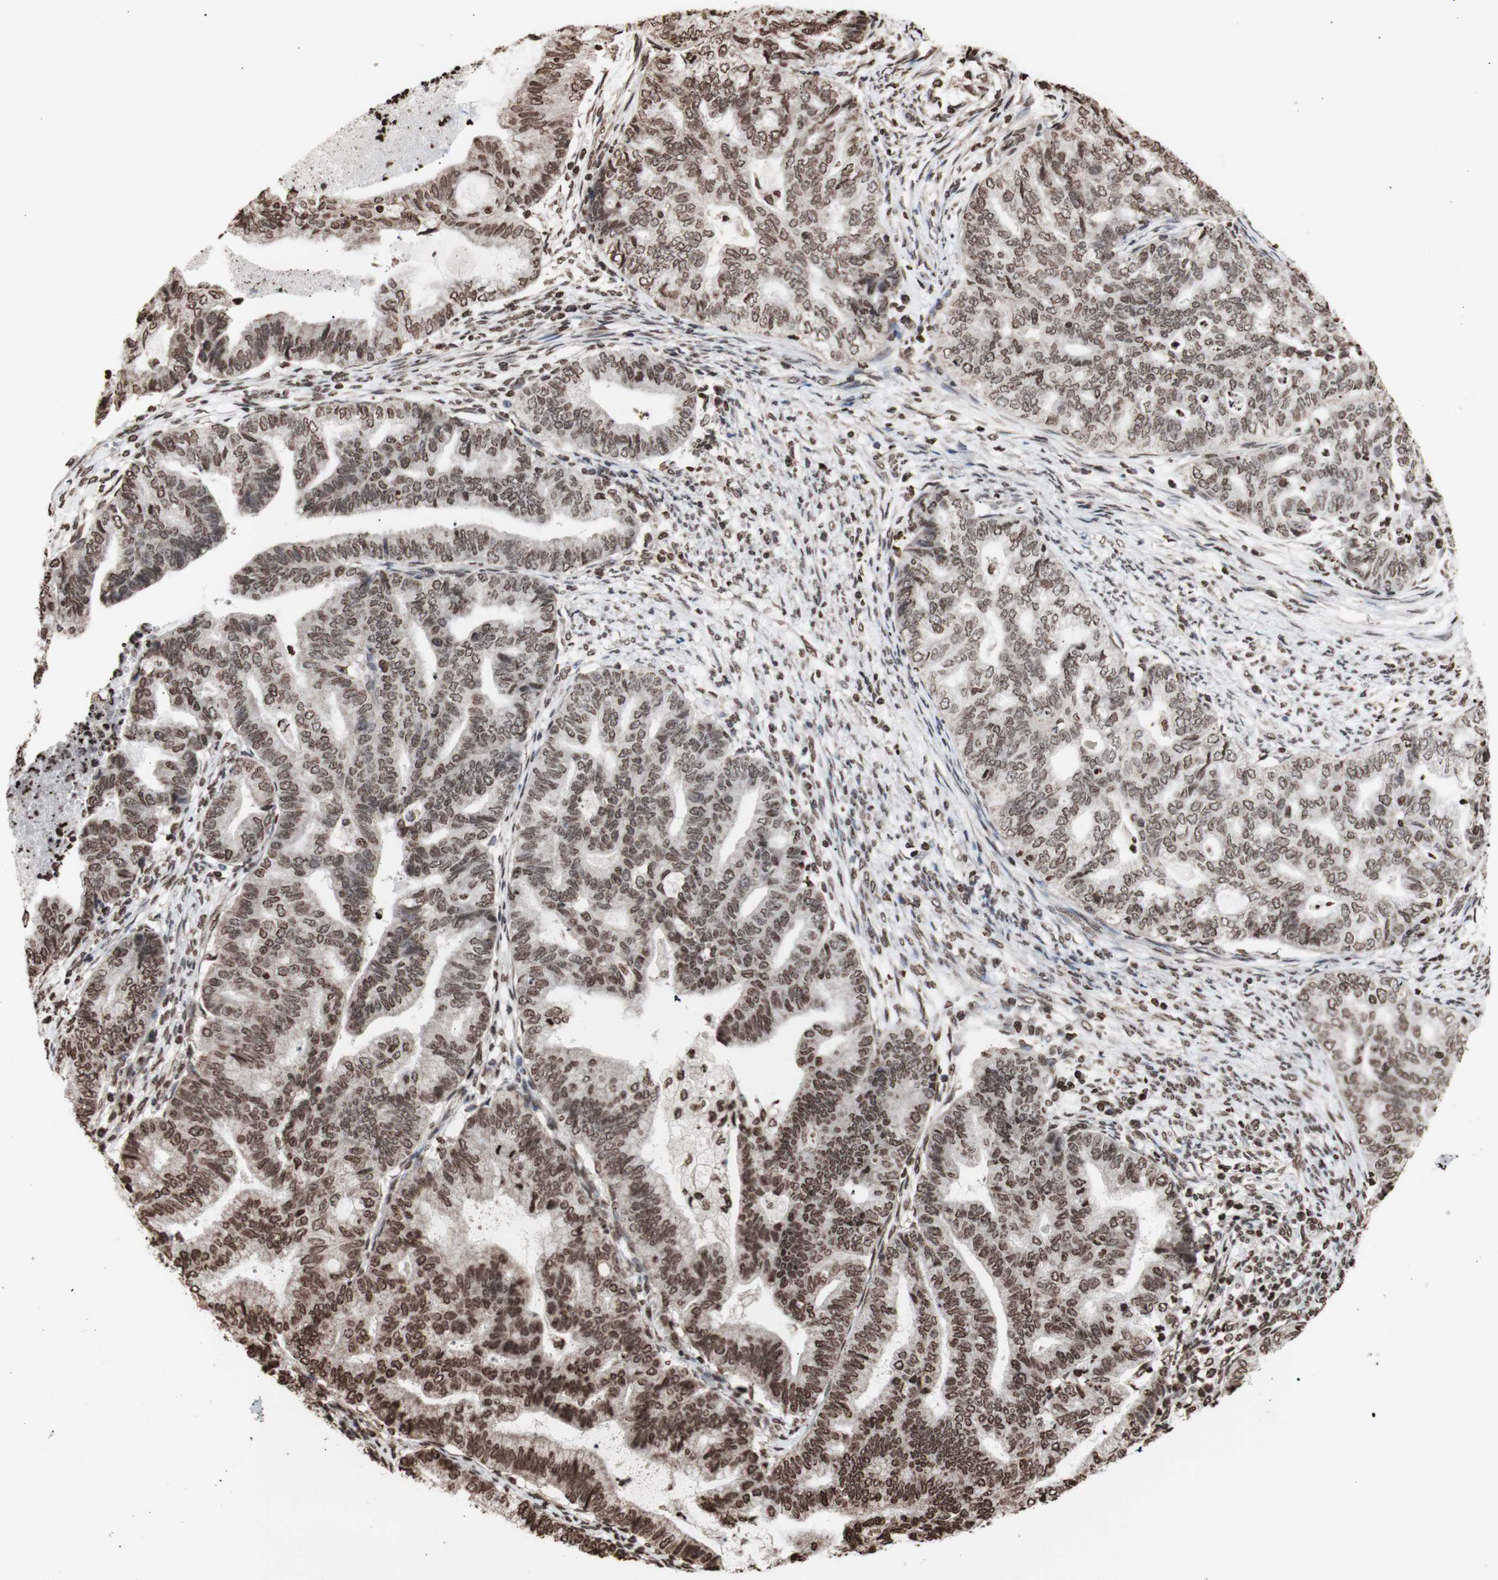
{"staining": {"intensity": "moderate", "quantity": ">75%", "location": "cytoplasmic/membranous,nuclear"}, "tissue": "endometrial cancer", "cell_type": "Tumor cells", "image_type": "cancer", "snomed": [{"axis": "morphology", "description": "Adenocarcinoma, NOS"}, {"axis": "topography", "description": "Endometrium"}], "caption": "Protein staining of endometrial cancer (adenocarcinoma) tissue displays moderate cytoplasmic/membranous and nuclear positivity in approximately >75% of tumor cells.", "gene": "SNAI2", "patient": {"sex": "female", "age": 79}}